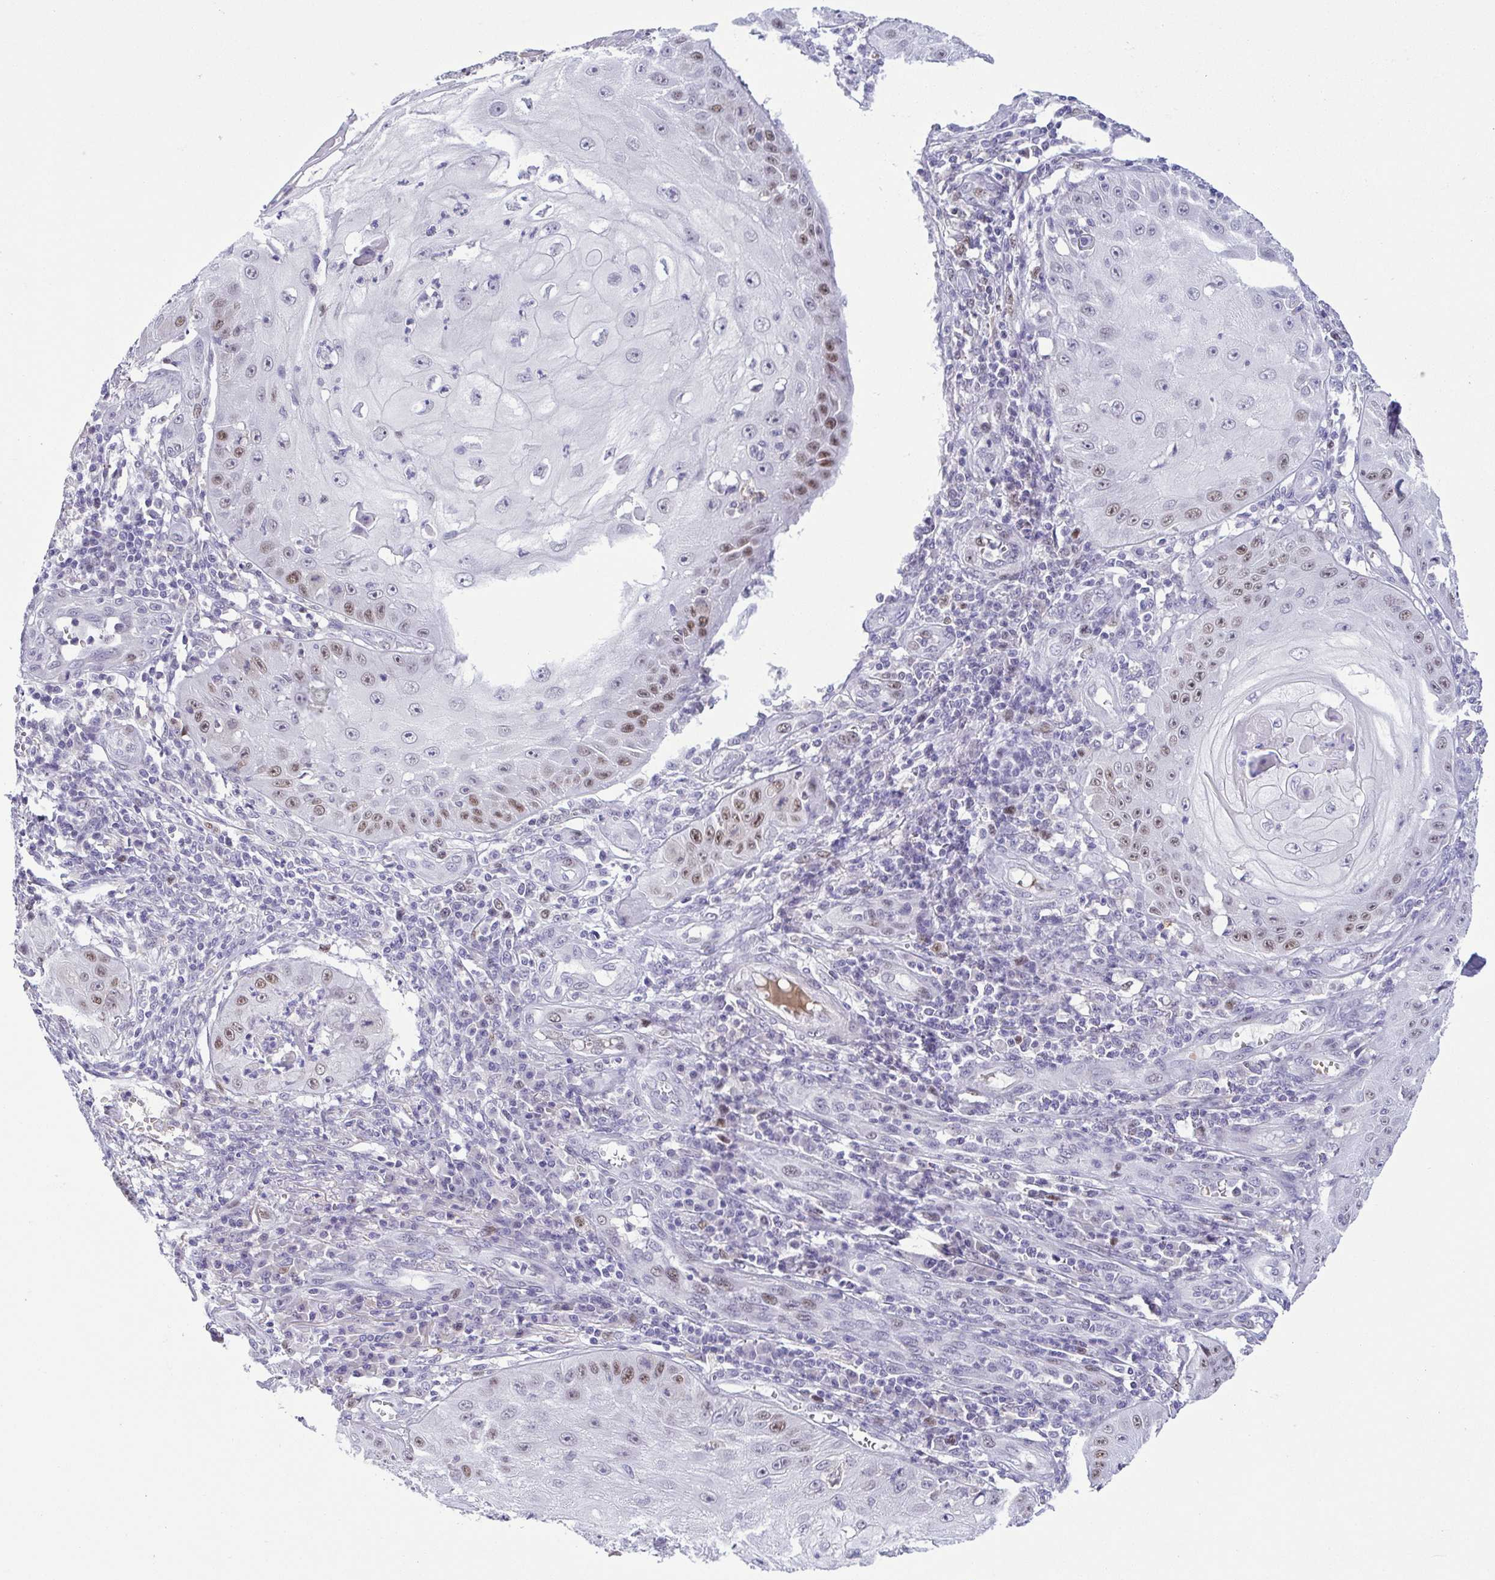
{"staining": {"intensity": "moderate", "quantity": "<25%", "location": "nuclear"}, "tissue": "skin cancer", "cell_type": "Tumor cells", "image_type": "cancer", "snomed": [{"axis": "morphology", "description": "Squamous cell carcinoma, NOS"}, {"axis": "topography", "description": "Skin"}], "caption": "Brown immunohistochemical staining in human skin cancer demonstrates moderate nuclear positivity in about <25% of tumor cells.", "gene": "TIPIN", "patient": {"sex": "male", "age": 70}}